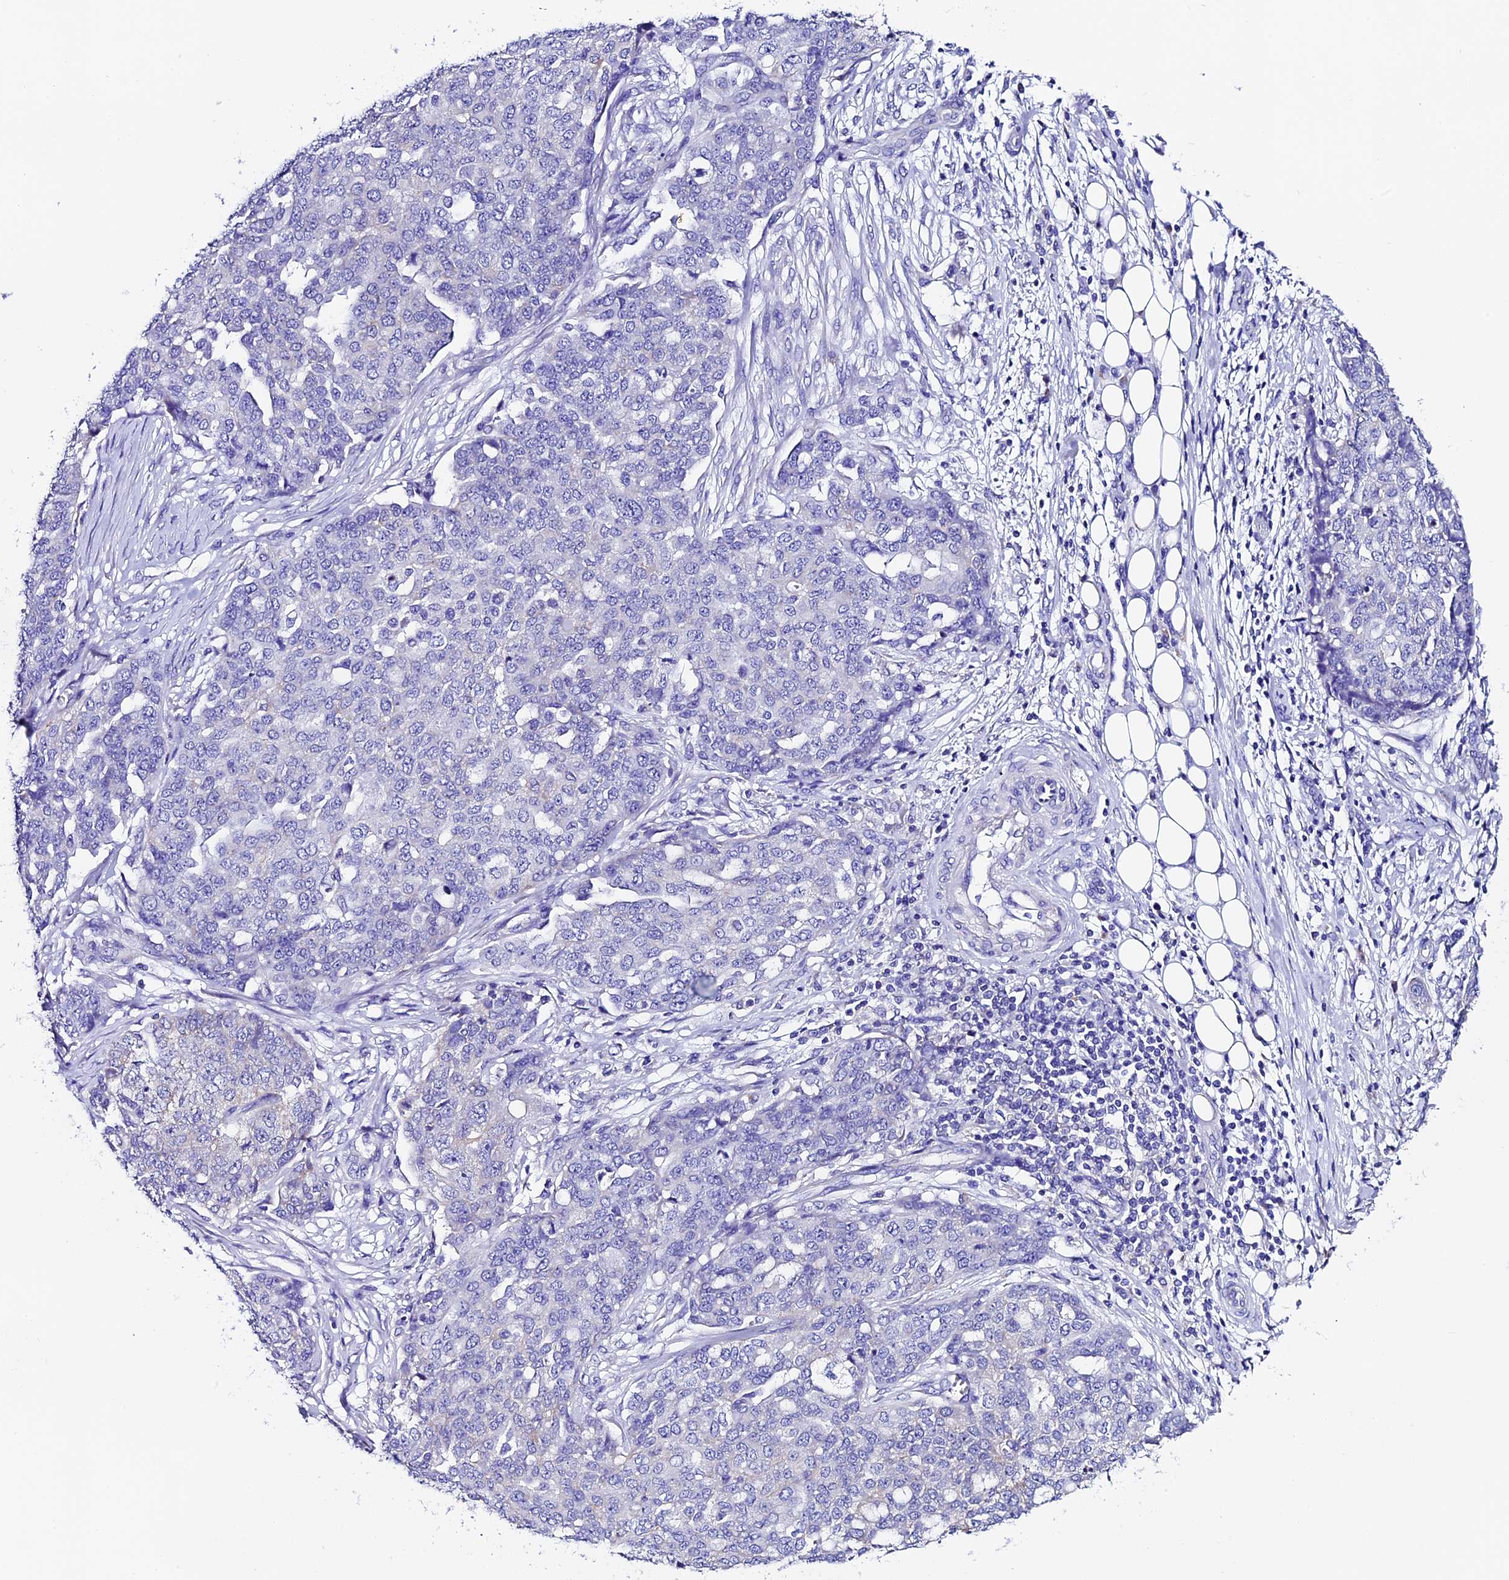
{"staining": {"intensity": "negative", "quantity": "none", "location": "none"}, "tissue": "ovarian cancer", "cell_type": "Tumor cells", "image_type": "cancer", "snomed": [{"axis": "morphology", "description": "Cystadenocarcinoma, serous, NOS"}, {"axis": "topography", "description": "Soft tissue"}, {"axis": "topography", "description": "Ovary"}], "caption": "High magnification brightfield microscopy of serous cystadenocarcinoma (ovarian) stained with DAB (brown) and counterstained with hematoxylin (blue): tumor cells show no significant expression.", "gene": "COMTD1", "patient": {"sex": "female", "age": 57}}